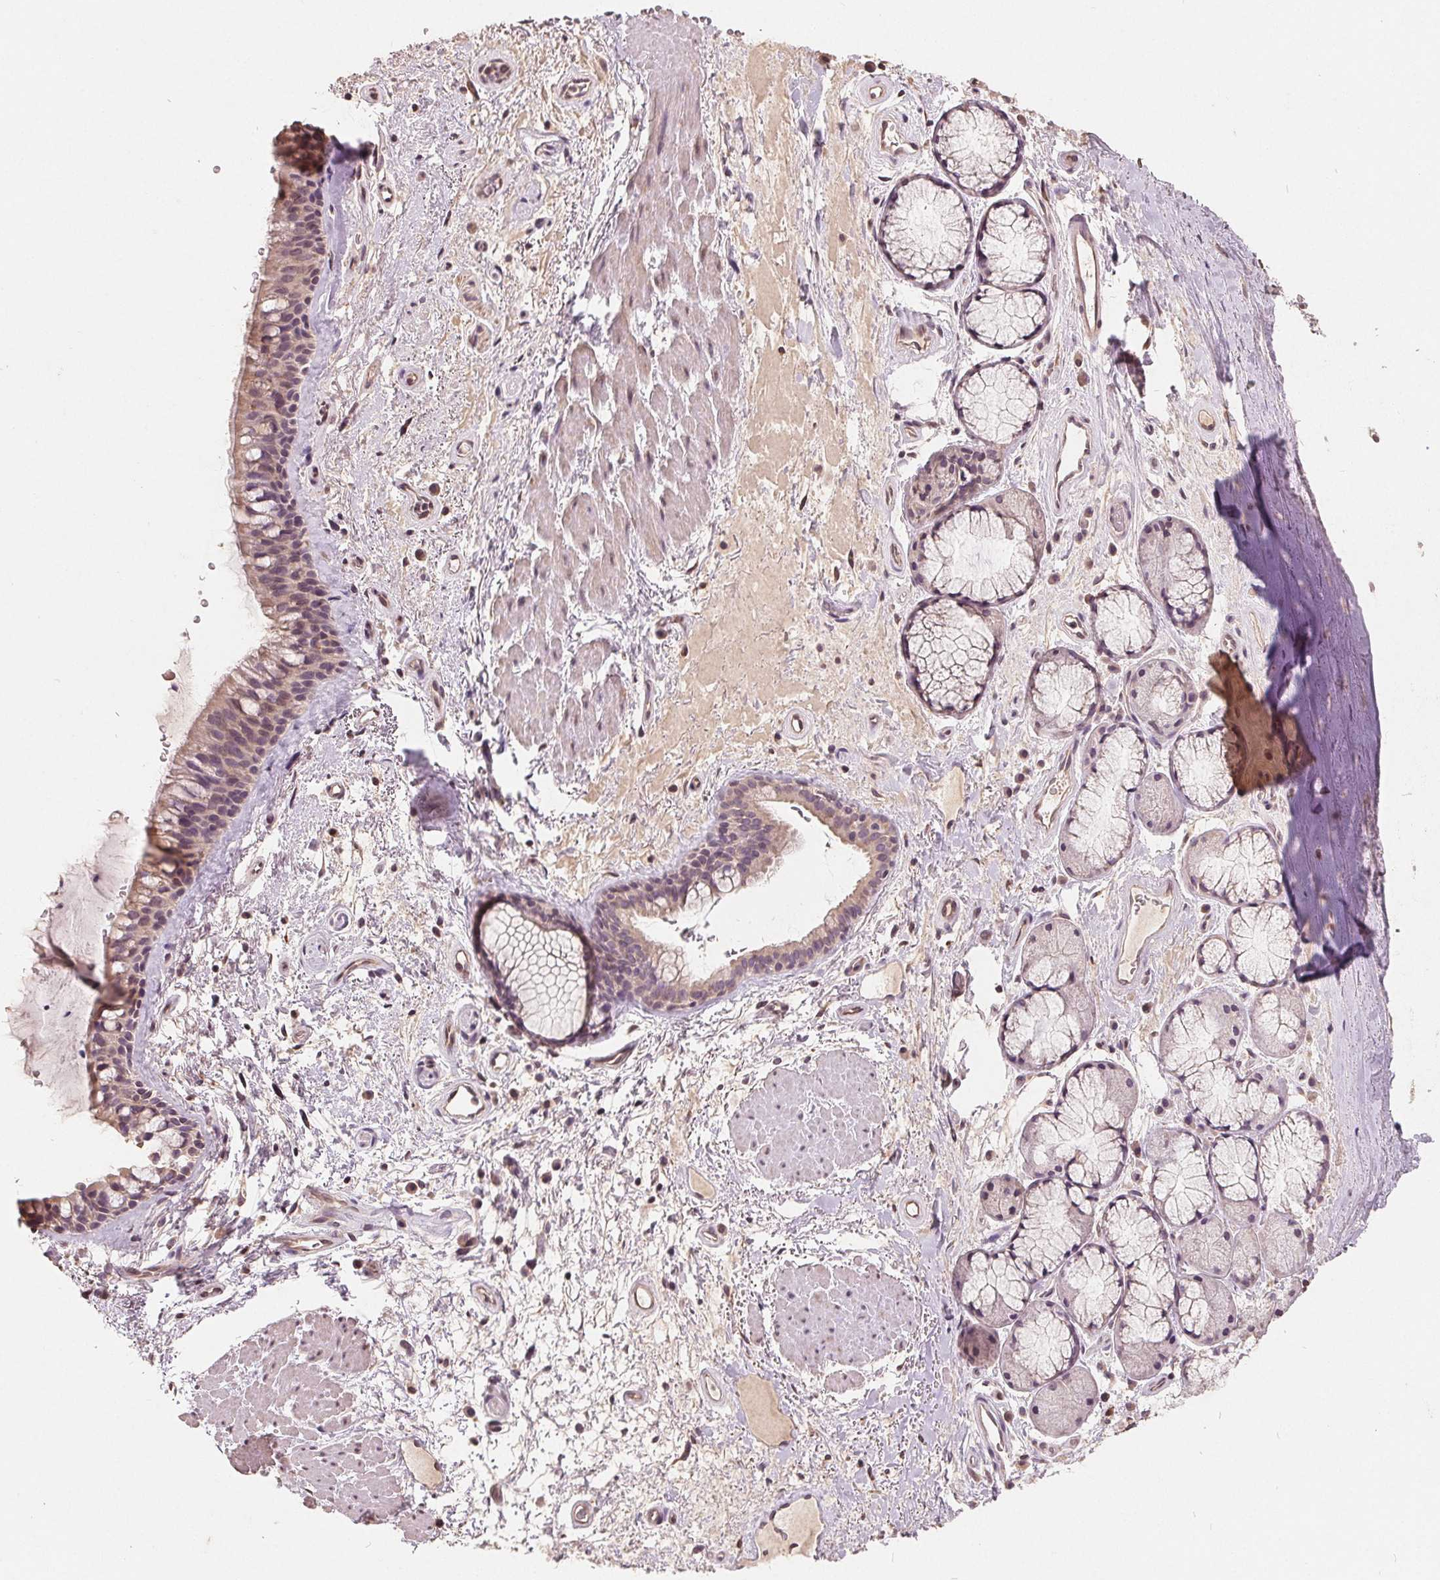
{"staining": {"intensity": "weak", "quantity": ">75%", "location": "cytoplasmic/membranous"}, "tissue": "bronchus", "cell_type": "Respiratory epithelial cells", "image_type": "normal", "snomed": [{"axis": "morphology", "description": "Normal tissue, NOS"}, {"axis": "topography", "description": "Bronchus"}], "caption": "Protein staining demonstrates weak cytoplasmic/membranous staining in approximately >75% of respiratory epithelial cells in unremarkable bronchus.", "gene": "CDIPT", "patient": {"sex": "male", "age": 48}}